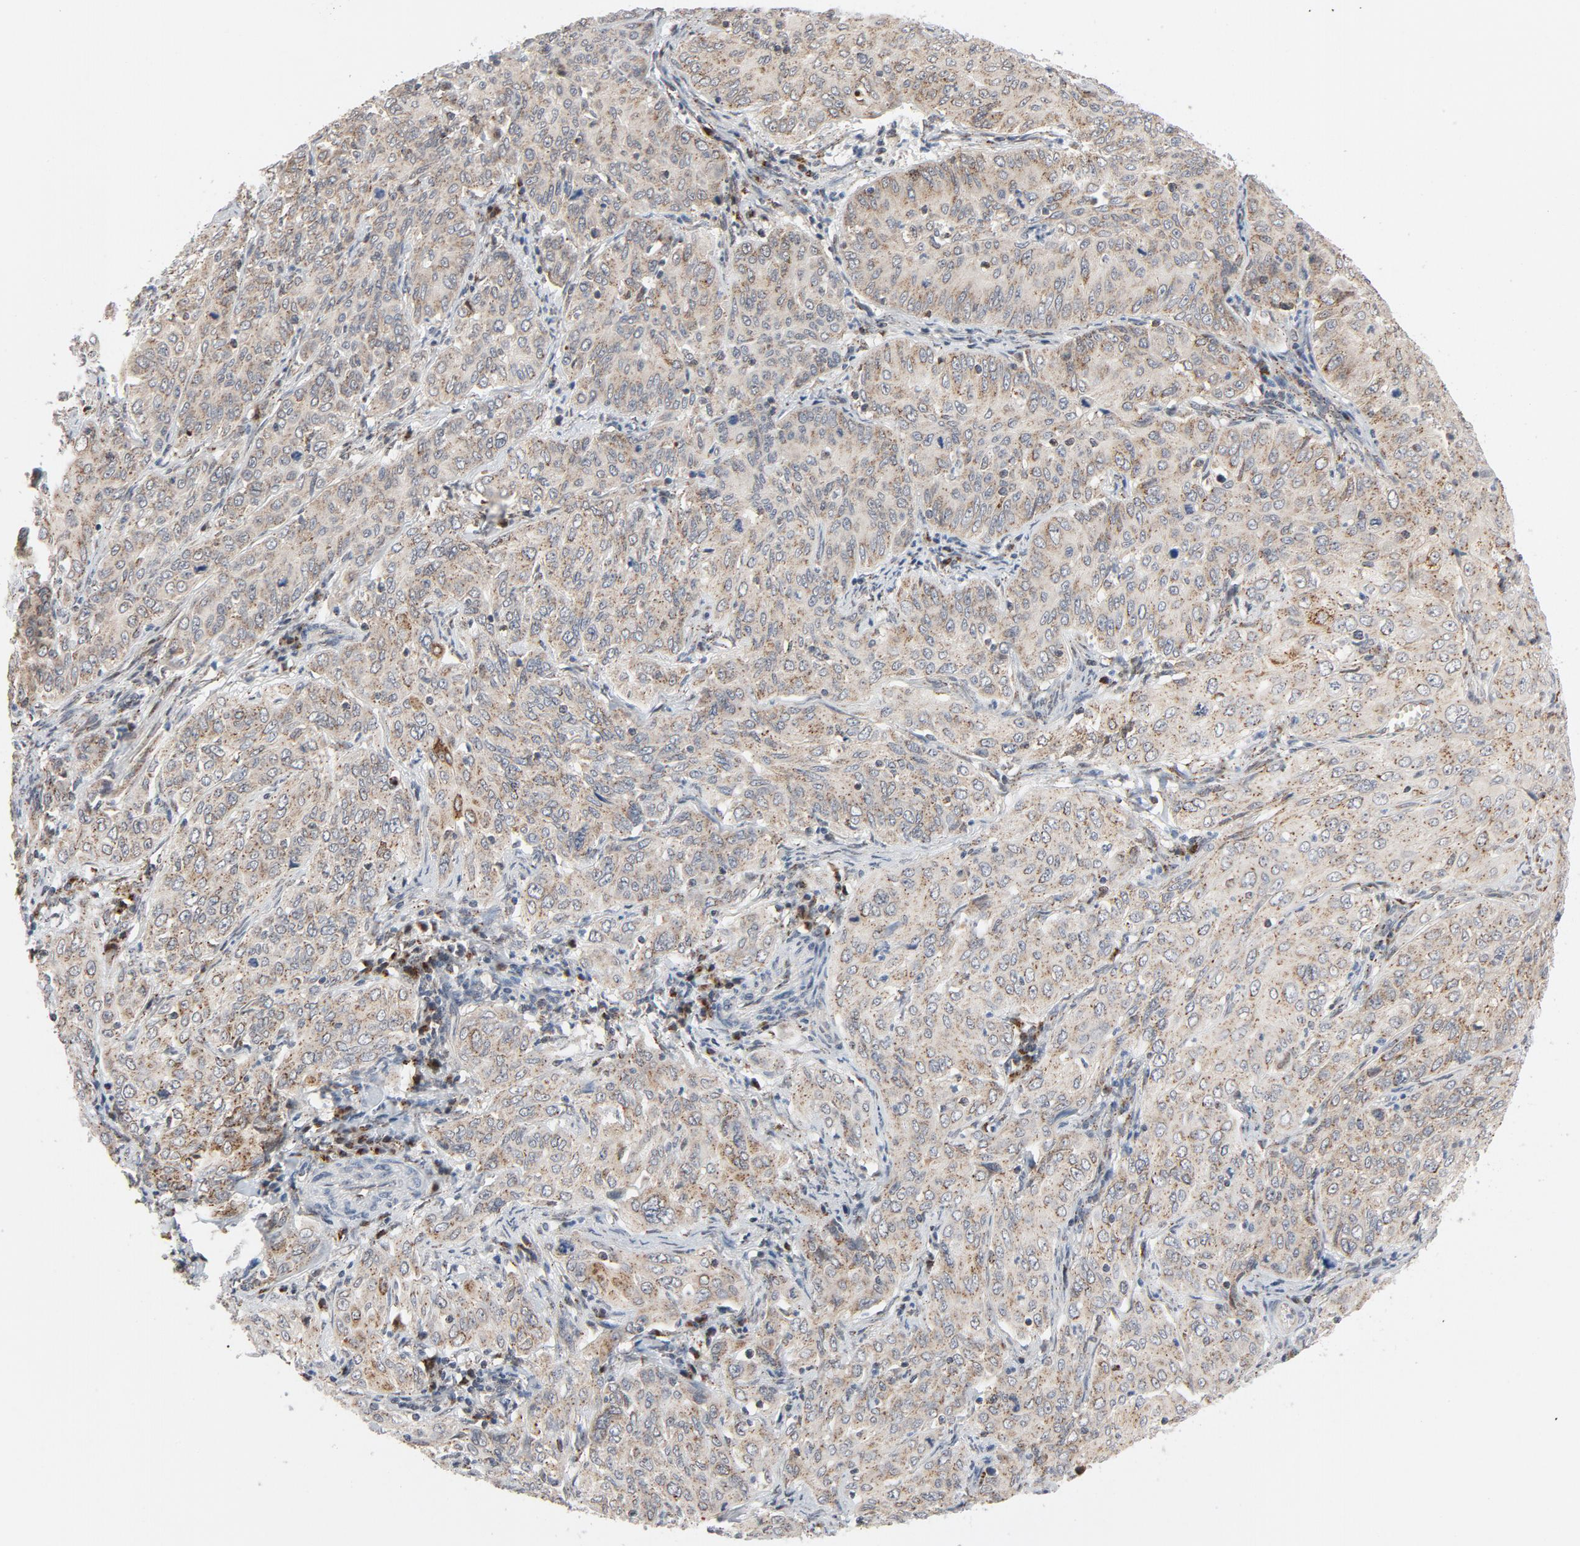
{"staining": {"intensity": "moderate", "quantity": "25%-75%", "location": "cytoplasmic/membranous"}, "tissue": "cervical cancer", "cell_type": "Tumor cells", "image_type": "cancer", "snomed": [{"axis": "morphology", "description": "Squamous cell carcinoma, NOS"}, {"axis": "topography", "description": "Cervix"}], "caption": "Cervical cancer stained for a protein reveals moderate cytoplasmic/membranous positivity in tumor cells.", "gene": "RPL12", "patient": {"sex": "female", "age": 38}}